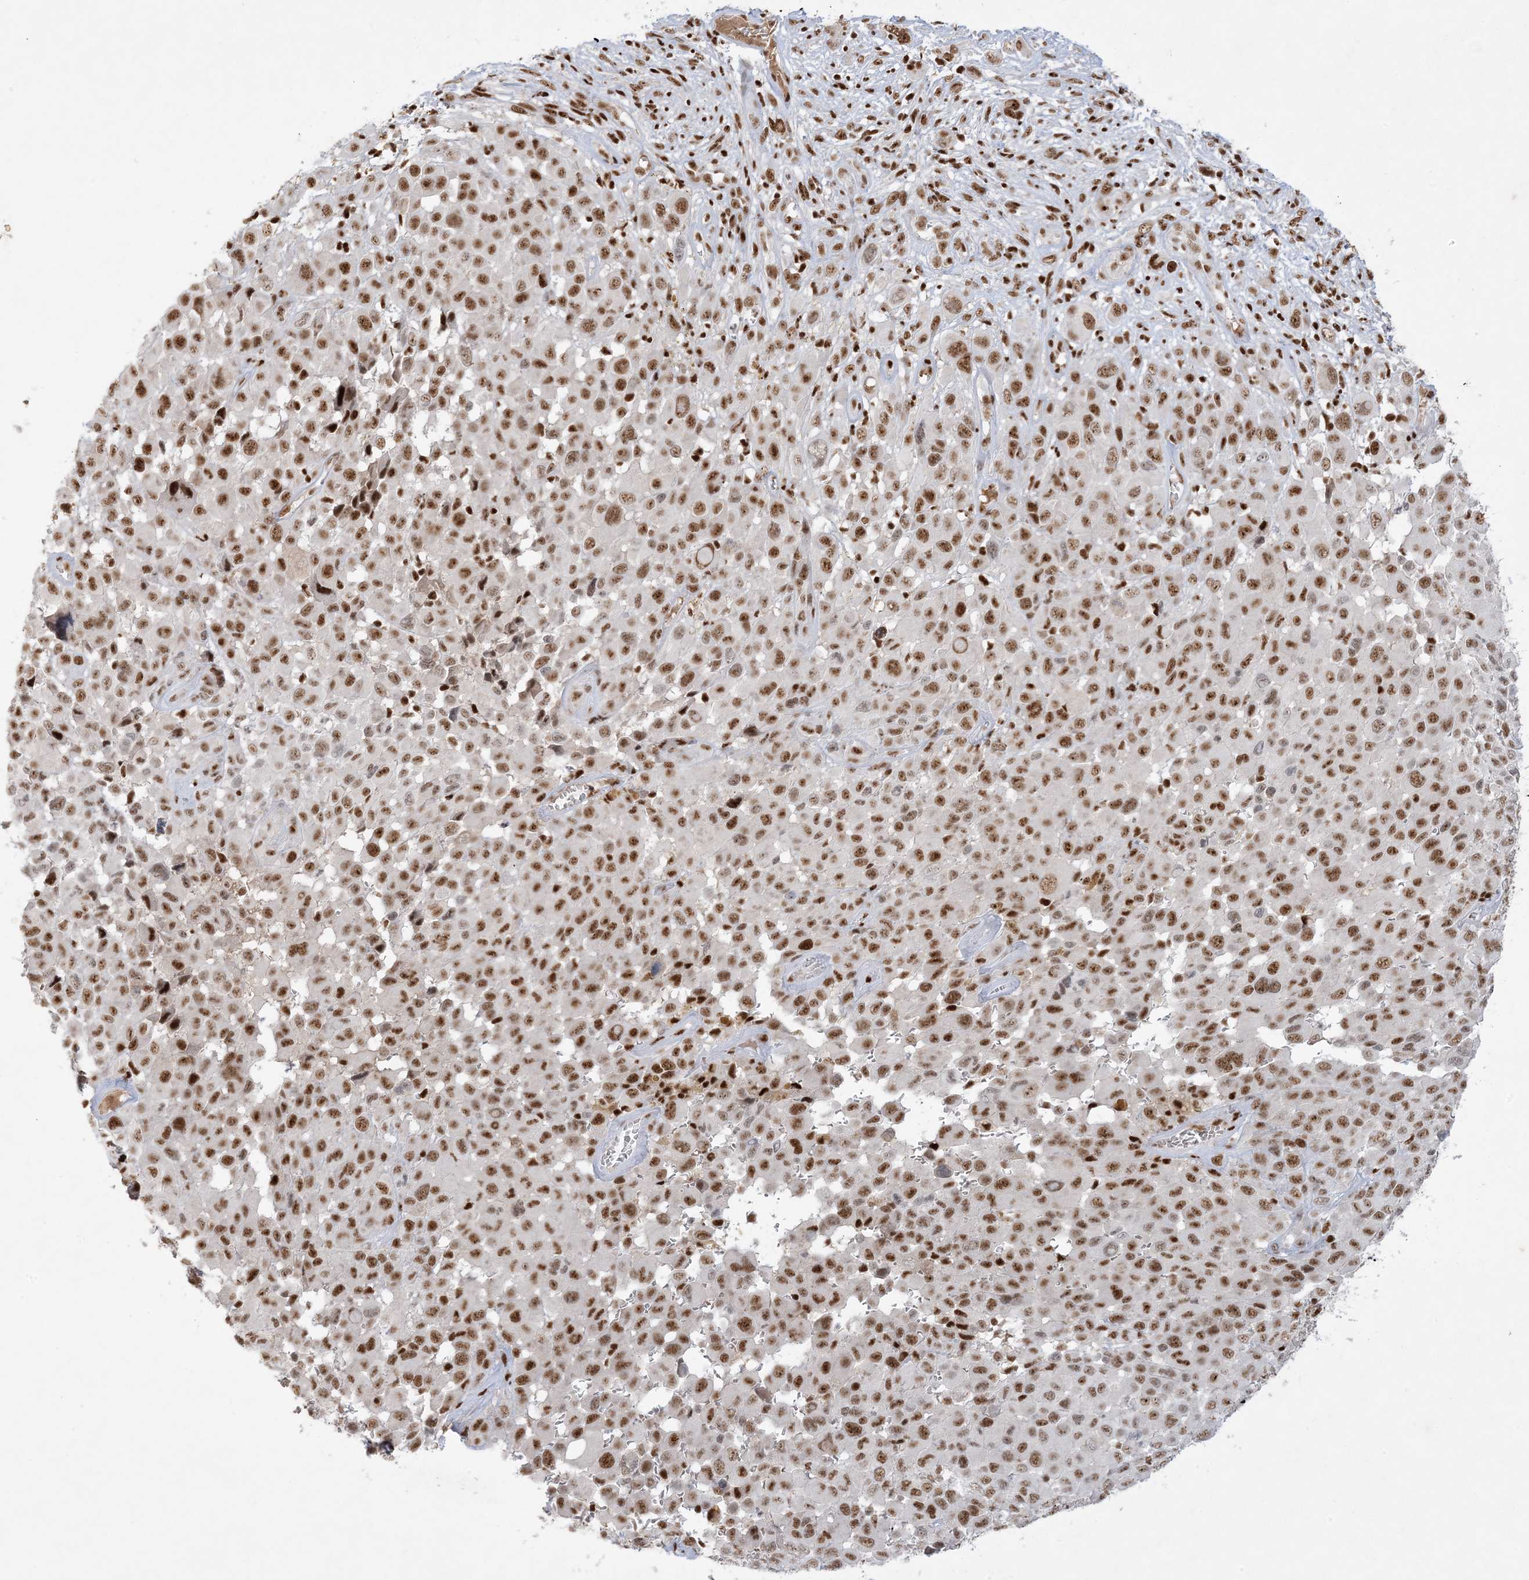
{"staining": {"intensity": "moderate", "quantity": ">75%", "location": "nuclear"}, "tissue": "melanoma", "cell_type": "Tumor cells", "image_type": "cancer", "snomed": [{"axis": "morphology", "description": "Malignant melanoma, NOS"}, {"axis": "topography", "description": "Skin of trunk"}], "caption": "Immunohistochemistry (IHC) staining of malignant melanoma, which demonstrates medium levels of moderate nuclear expression in approximately >75% of tumor cells indicating moderate nuclear protein expression. The staining was performed using DAB (3,3'-diaminobenzidine) (brown) for protein detection and nuclei were counterstained in hematoxylin (blue).", "gene": "PPIL2", "patient": {"sex": "male", "age": 71}}